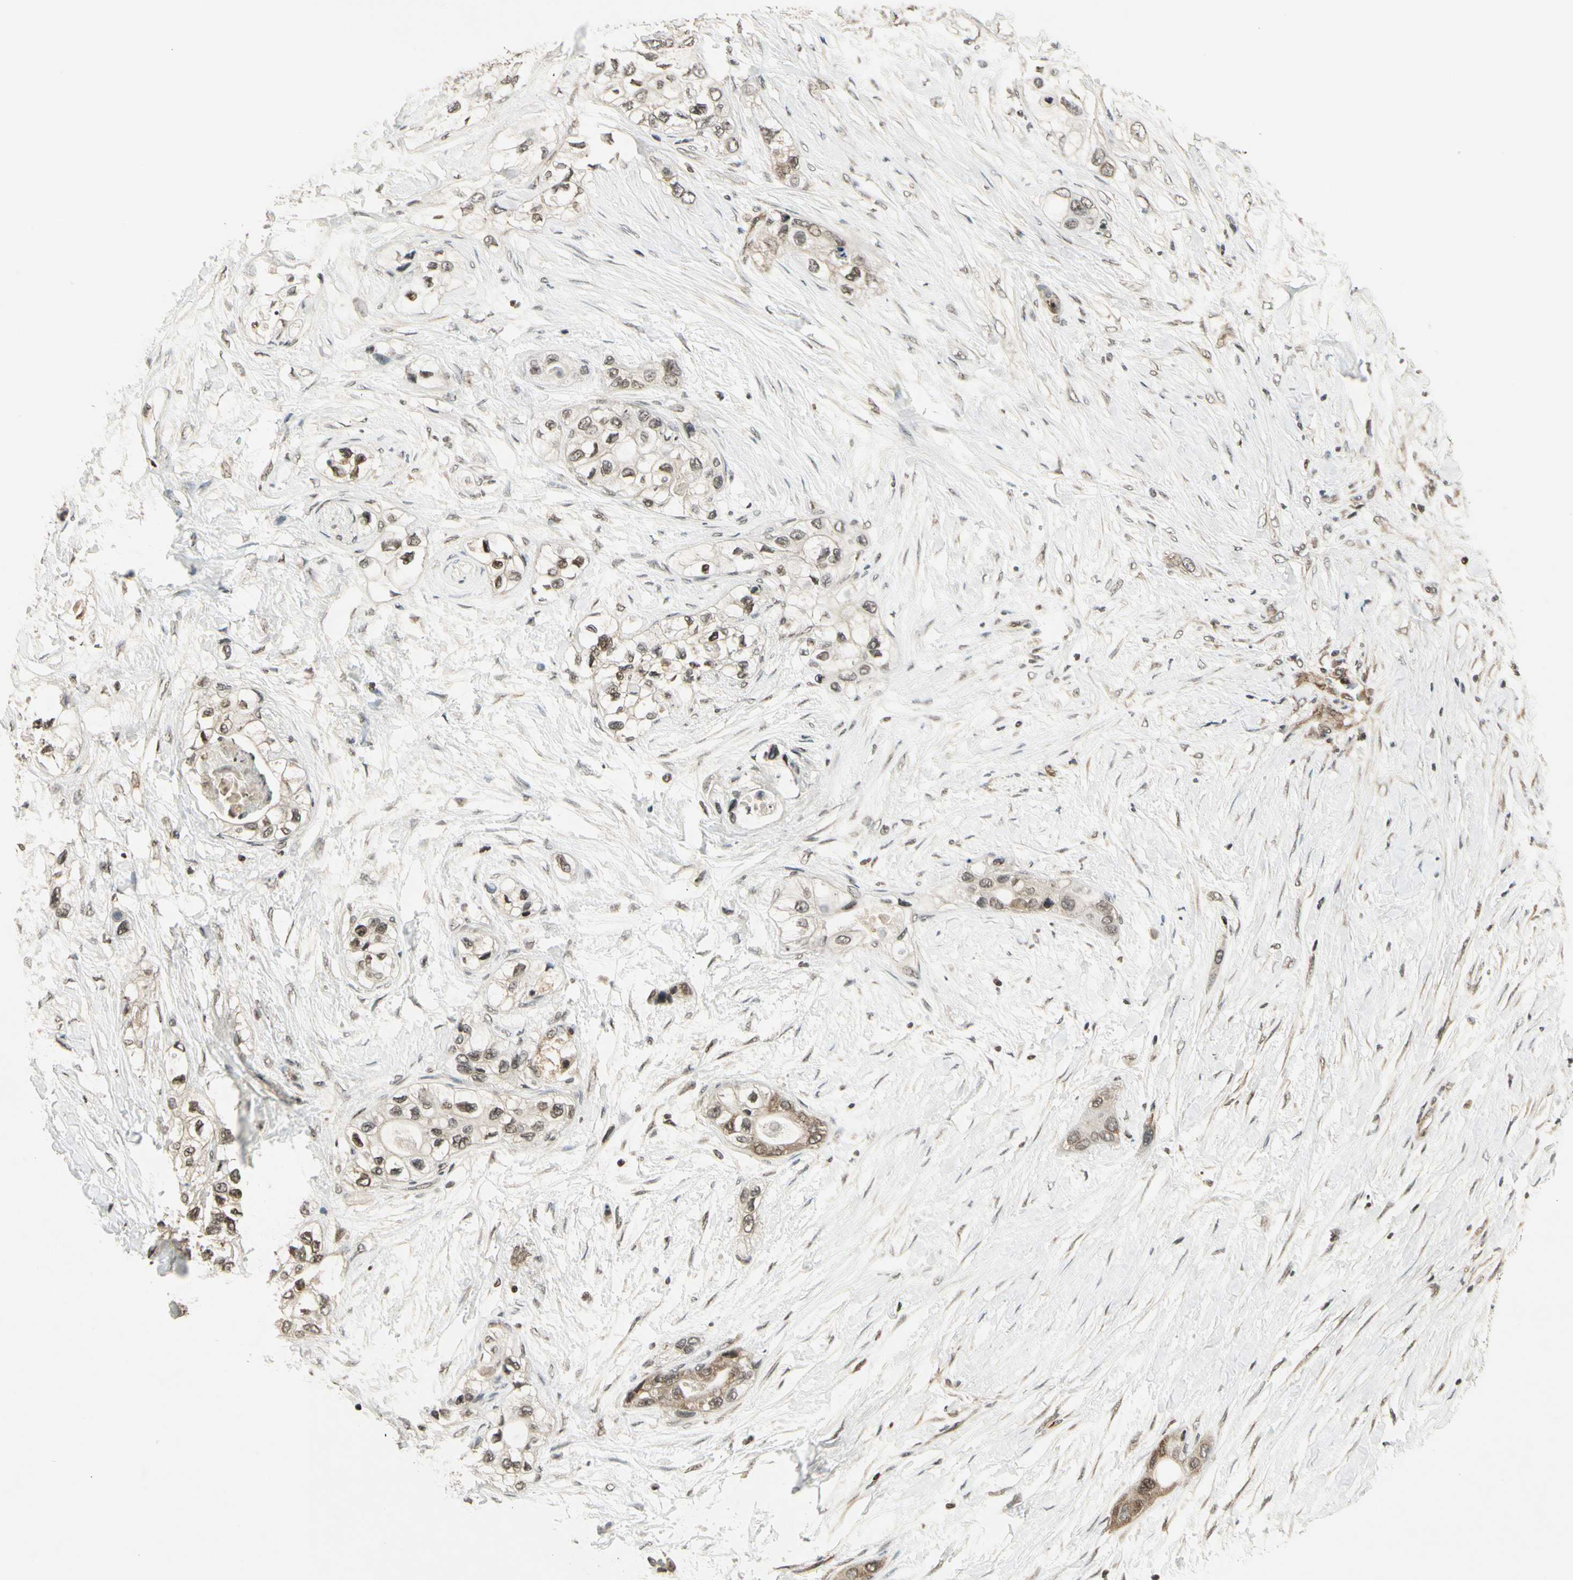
{"staining": {"intensity": "weak", "quantity": "25%-75%", "location": "cytoplasmic/membranous"}, "tissue": "pancreatic cancer", "cell_type": "Tumor cells", "image_type": "cancer", "snomed": [{"axis": "morphology", "description": "Adenocarcinoma, NOS"}, {"axis": "topography", "description": "Pancreas"}], "caption": "There is low levels of weak cytoplasmic/membranous expression in tumor cells of pancreatic cancer, as demonstrated by immunohistochemical staining (brown color).", "gene": "SMN2", "patient": {"sex": "female", "age": 70}}